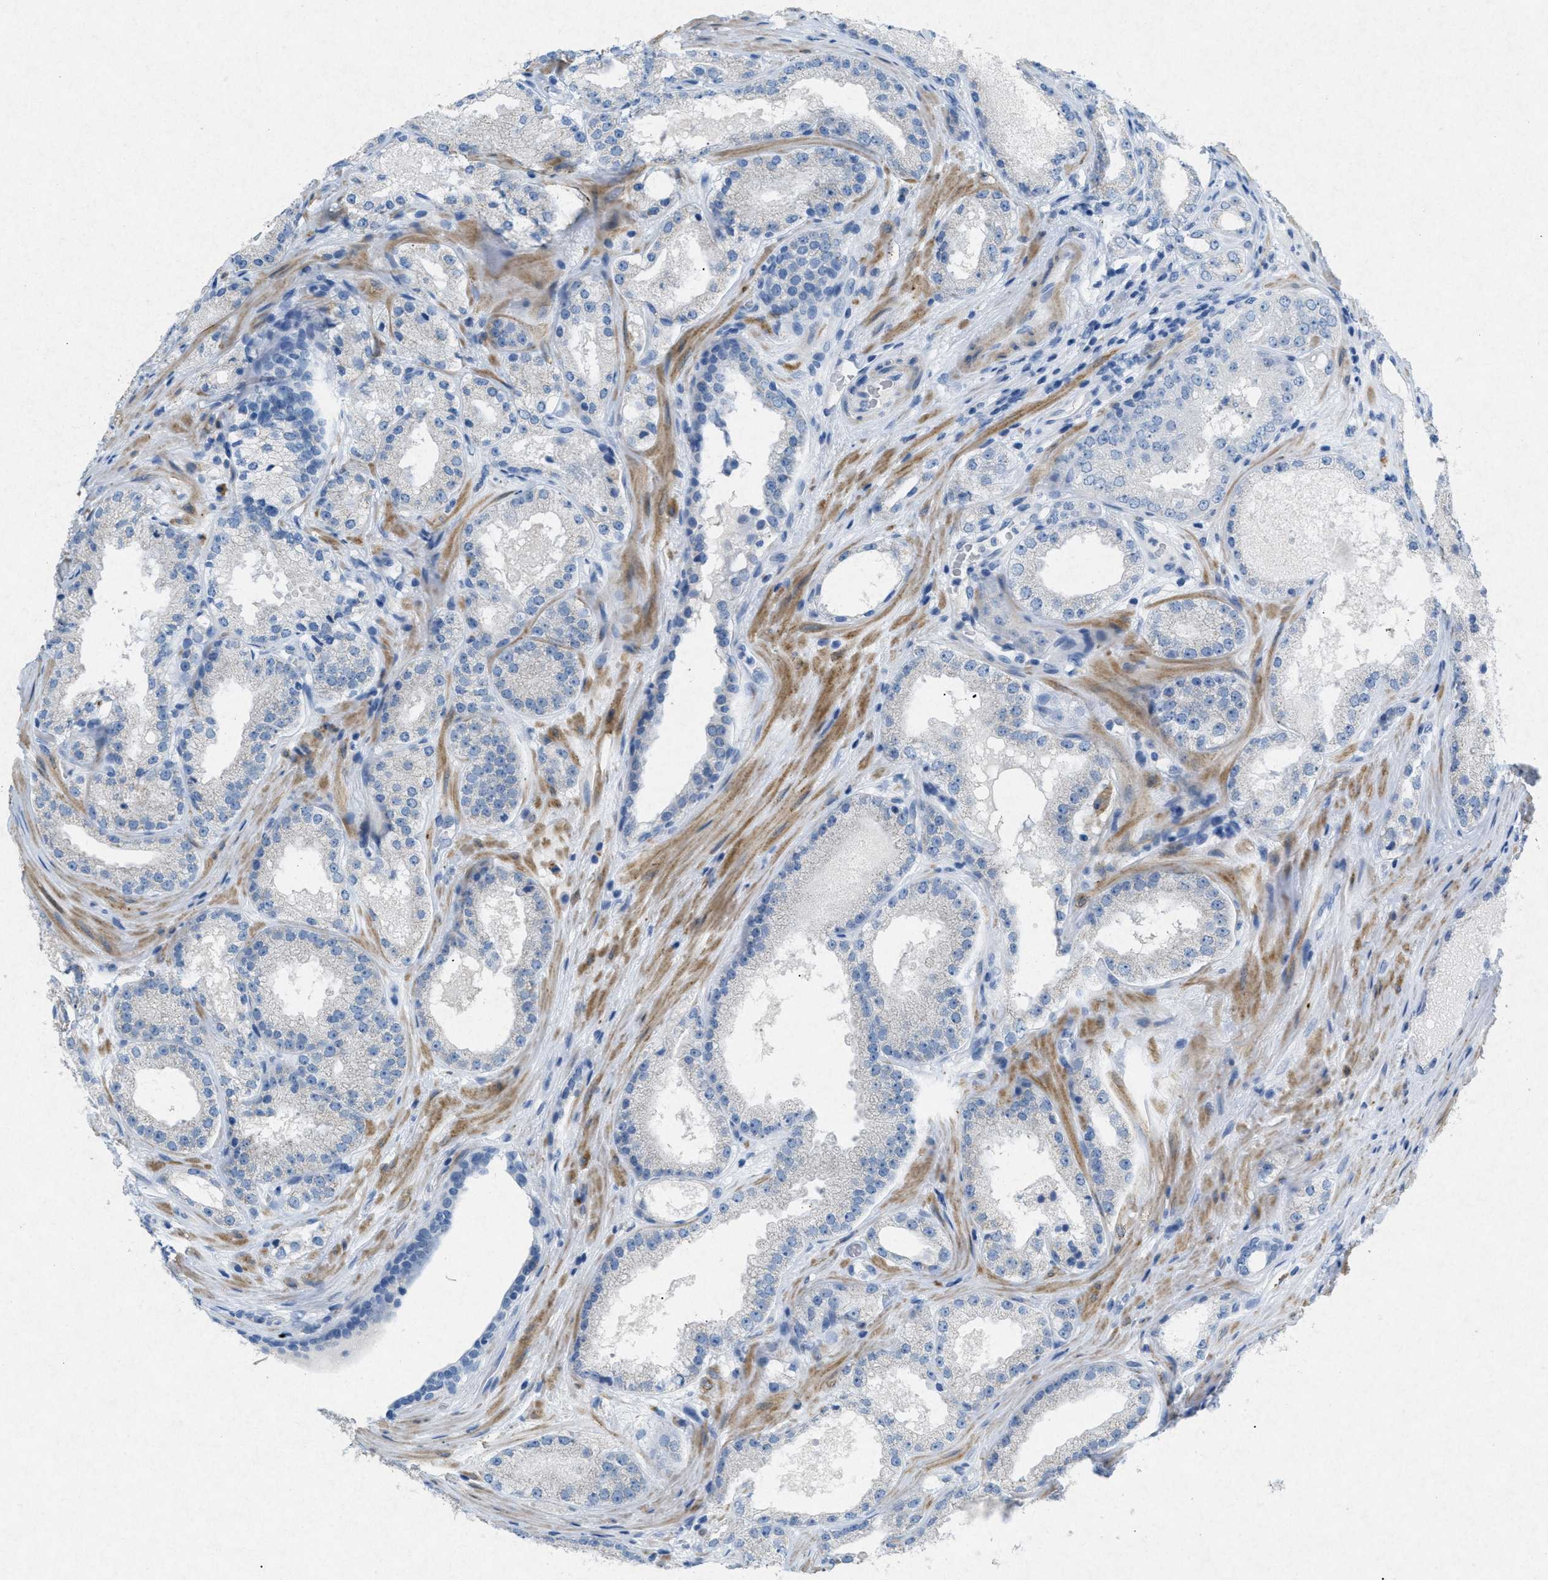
{"staining": {"intensity": "negative", "quantity": "none", "location": "none"}, "tissue": "prostate cancer", "cell_type": "Tumor cells", "image_type": "cancer", "snomed": [{"axis": "morphology", "description": "Adenocarcinoma, High grade"}, {"axis": "topography", "description": "Prostate"}], "caption": "This is an immunohistochemistry (IHC) photomicrograph of prostate cancer (high-grade adenocarcinoma). There is no expression in tumor cells.", "gene": "TASOR", "patient": {"sex": "male", "age": 65}}